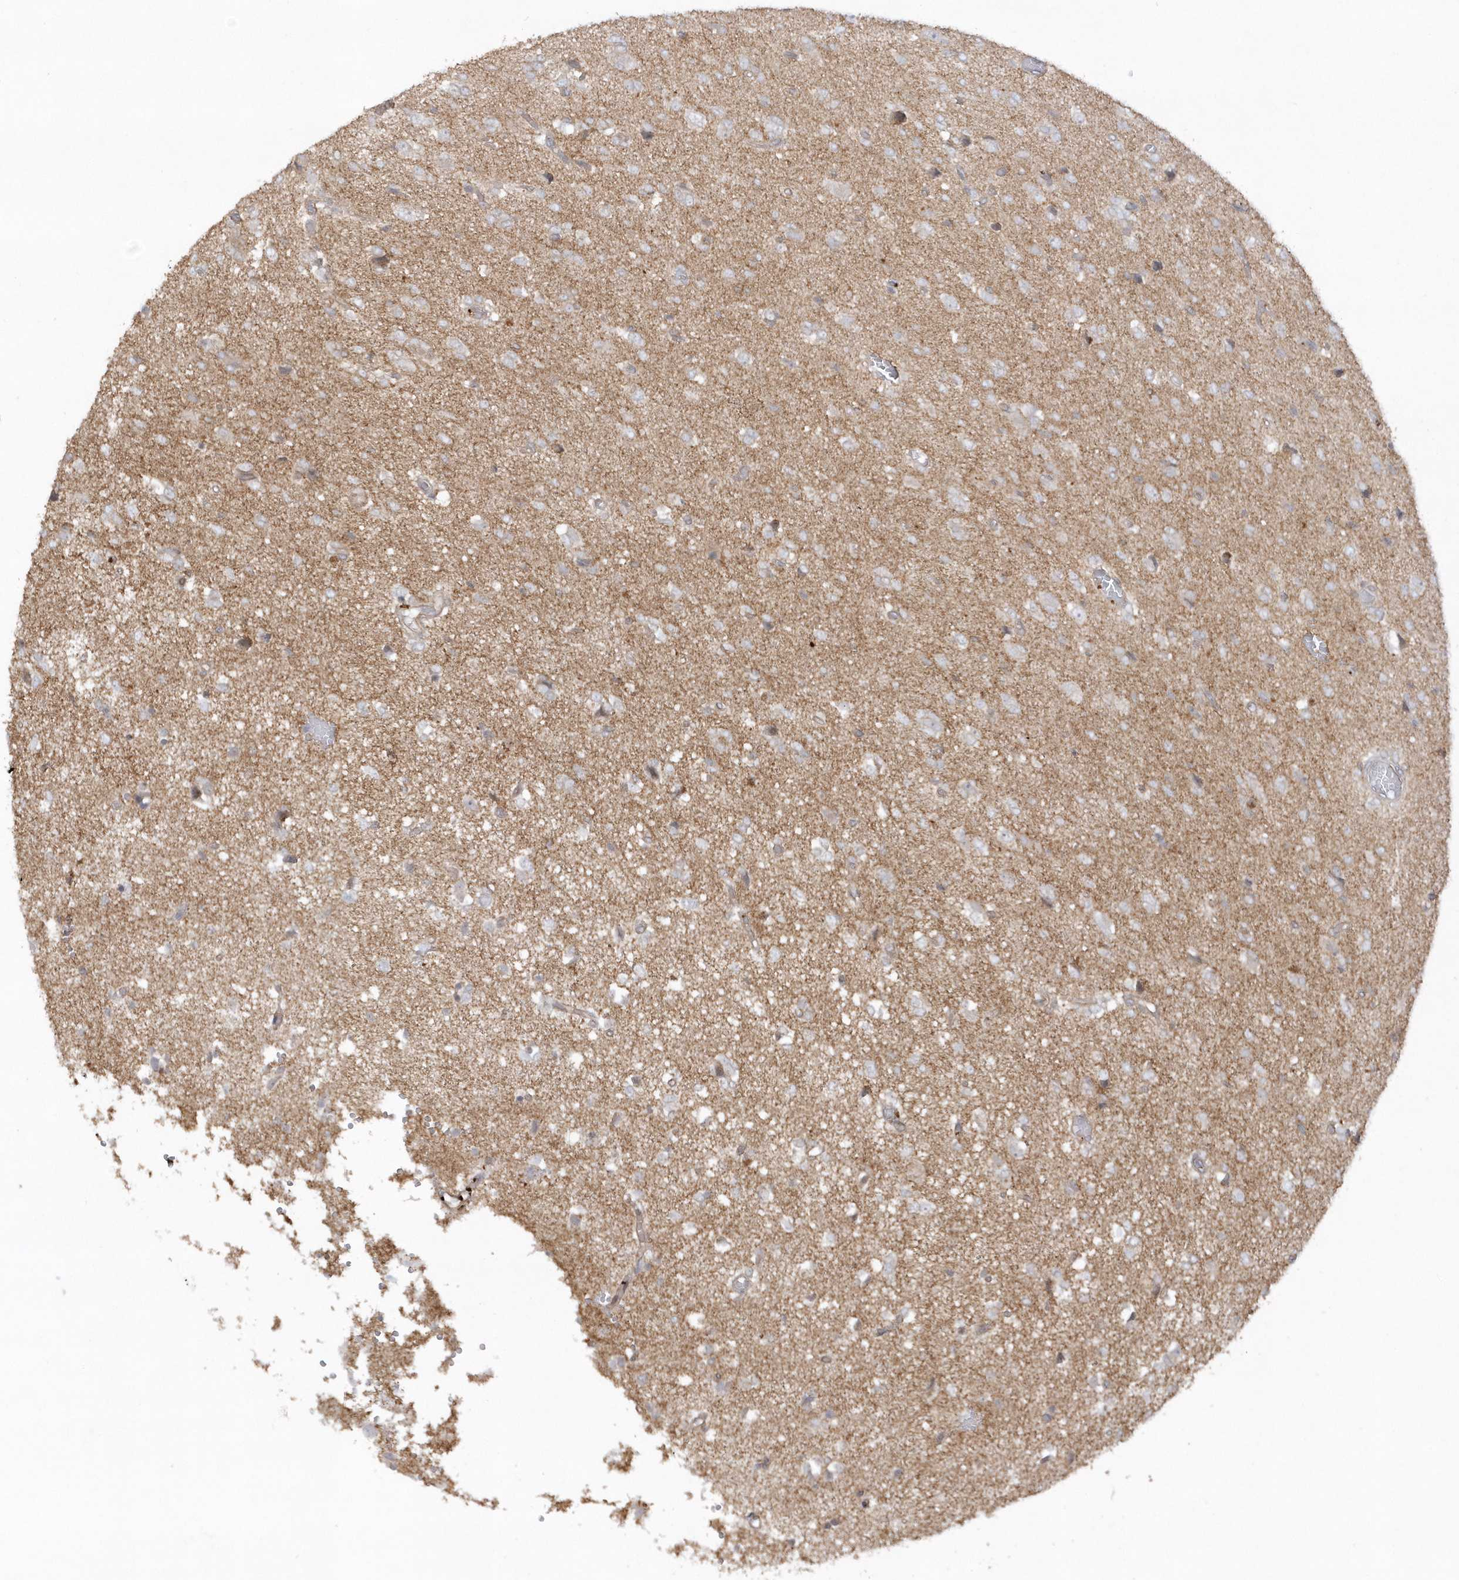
{"staining": {"intensity": "negative", "quantity": "none", "location": "none"}, "tissue": "glioma", "cell_type": "Tumor cells", "image_type": "cancer", "snomed": [{"axis": "morphology", "description": "Glioma, malignant, High grade"}, {"axis": "topography", "description": "Brain"}], "caption": "High magnification brightfield microscopy of glioma stained with DAB (3,3'-diaminobenzidine) (brown) and counterstained with hematoxylin (blue): tumor cells show no significant positivity.", "gene": "BSN", "patient": {"sex": "female", "age": 59}}